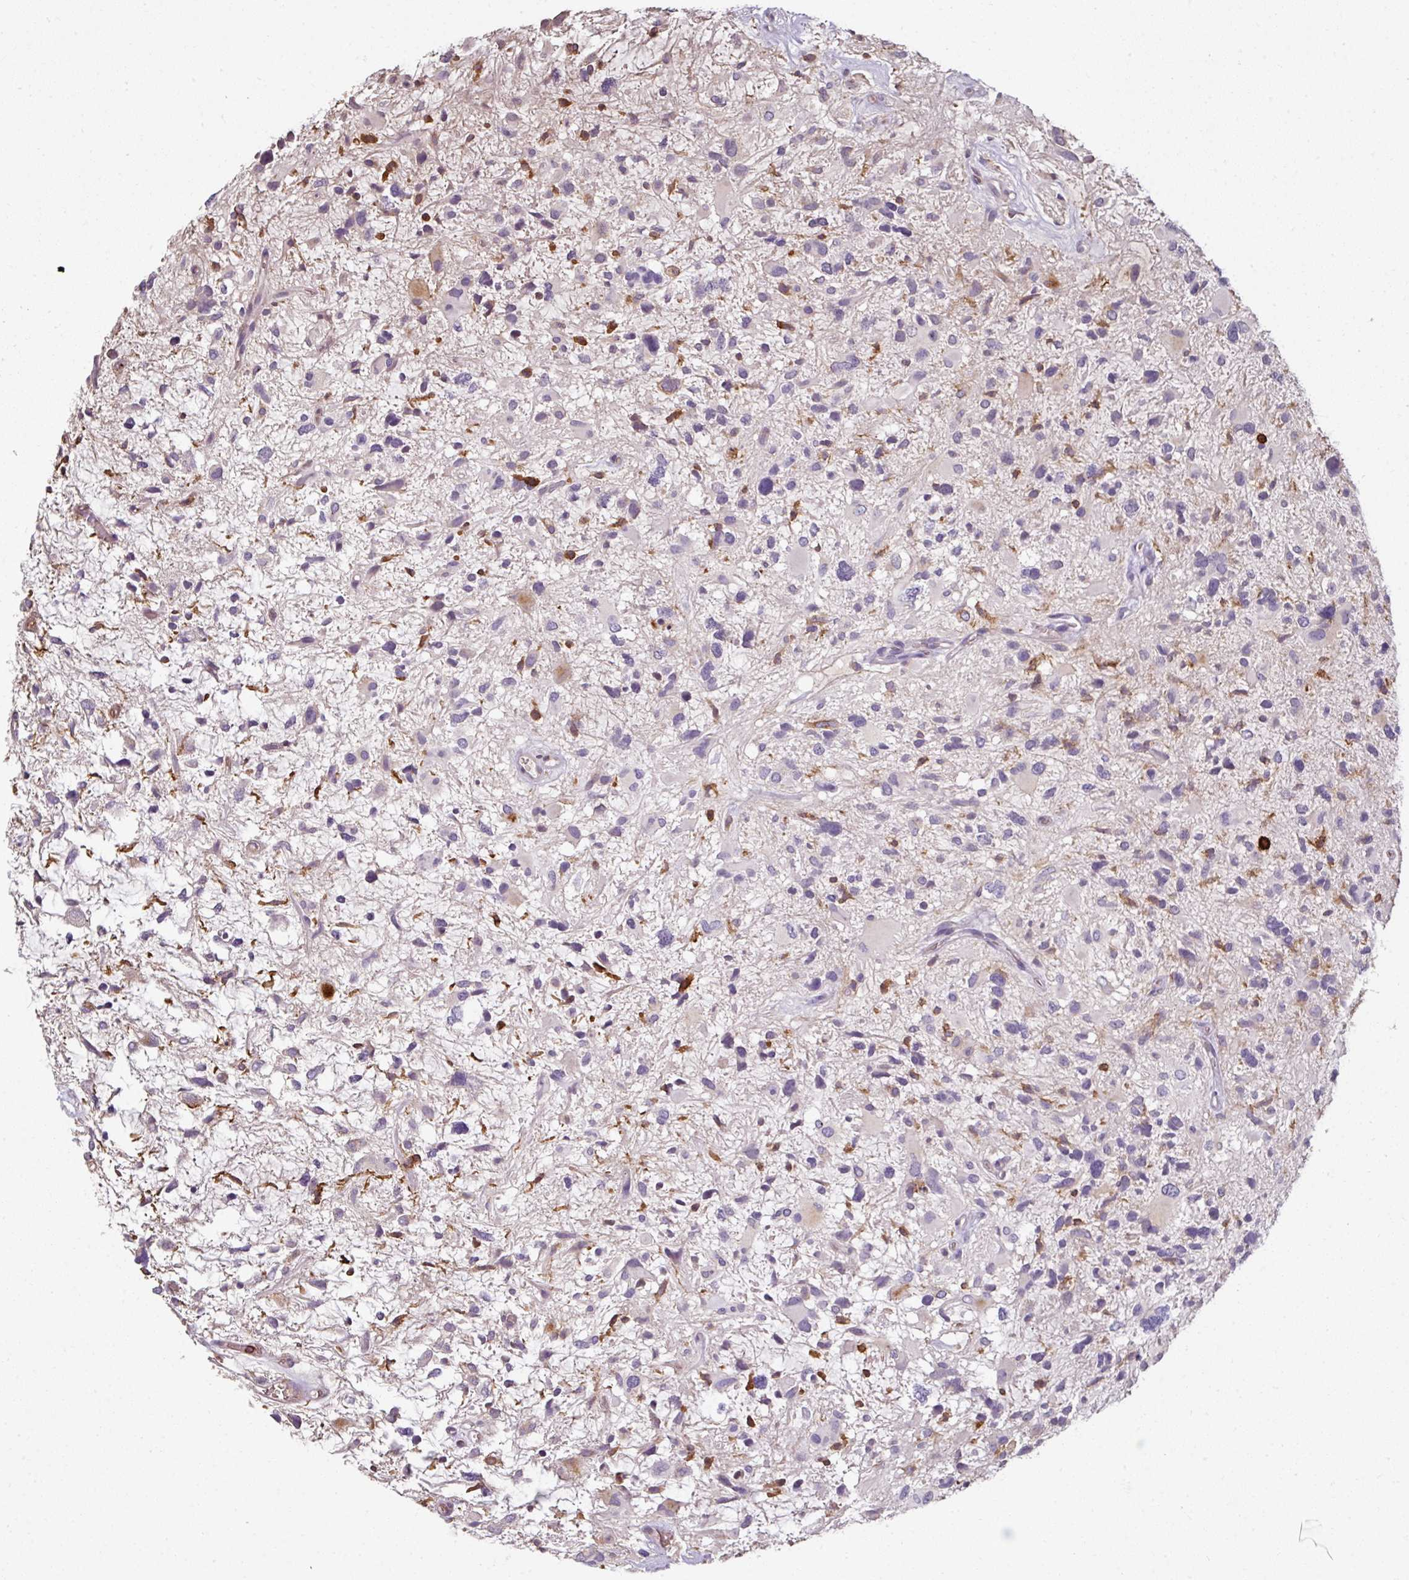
{"staining": {"intensity": "negative", "quantity": "none", "location": "none"}, "tissue": "glioma", "cell_type": "Tumor cells", "image_type": "cancer", "snomed": [{"axis": "morphology", "description": "Glioma, malignant, High grade"}, {"axis": "topography", "description": "Brain"}], "caption": "IHC photomicrograph of human malignant high-grade glioma stained for a protein (brown), which reveals no positivity in tumor cells.", "gene": "OLFML2B", "patient": {"sex": "female", "age": 11}}